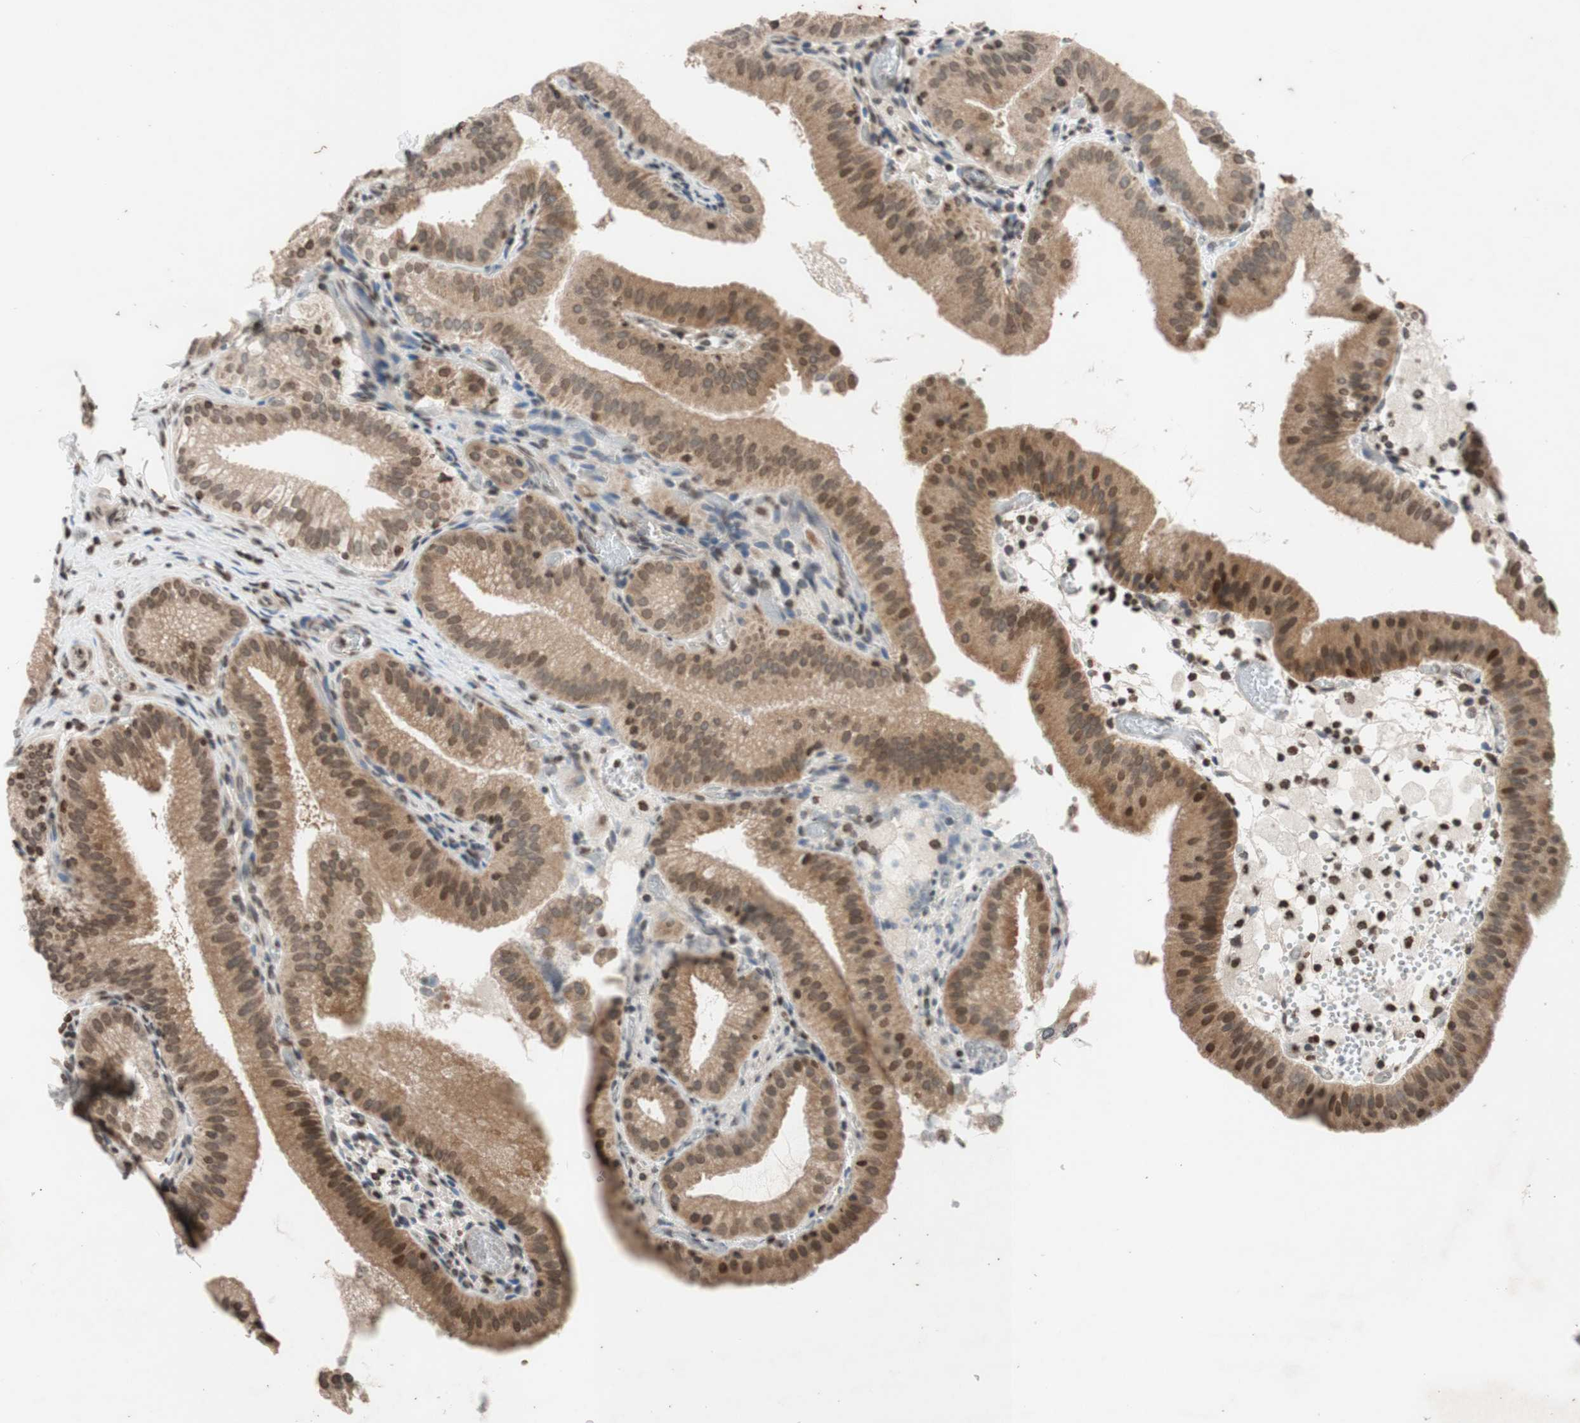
{"staining": {"intensity": "moderate", "quantity": ">75%", "location": "cytoplasmic/membranous,nuclear"}, "tissue": "gallbladder", "cell_type": "Glandular cells", "image_type": "normal", "snomed": [{"axis": "morphology", "description": "Normal tissue, NOS"}, {"axis": "topography", "description": "Gallbladder"}], "caption": "This is an image of IHC staining of benign gallbladder, which shows moderate positivity in the cytoplasmic/membranous,nuclear of glandular cells.", "gene": "MCM6", "patient": {"sex": "male", "age": 54}}